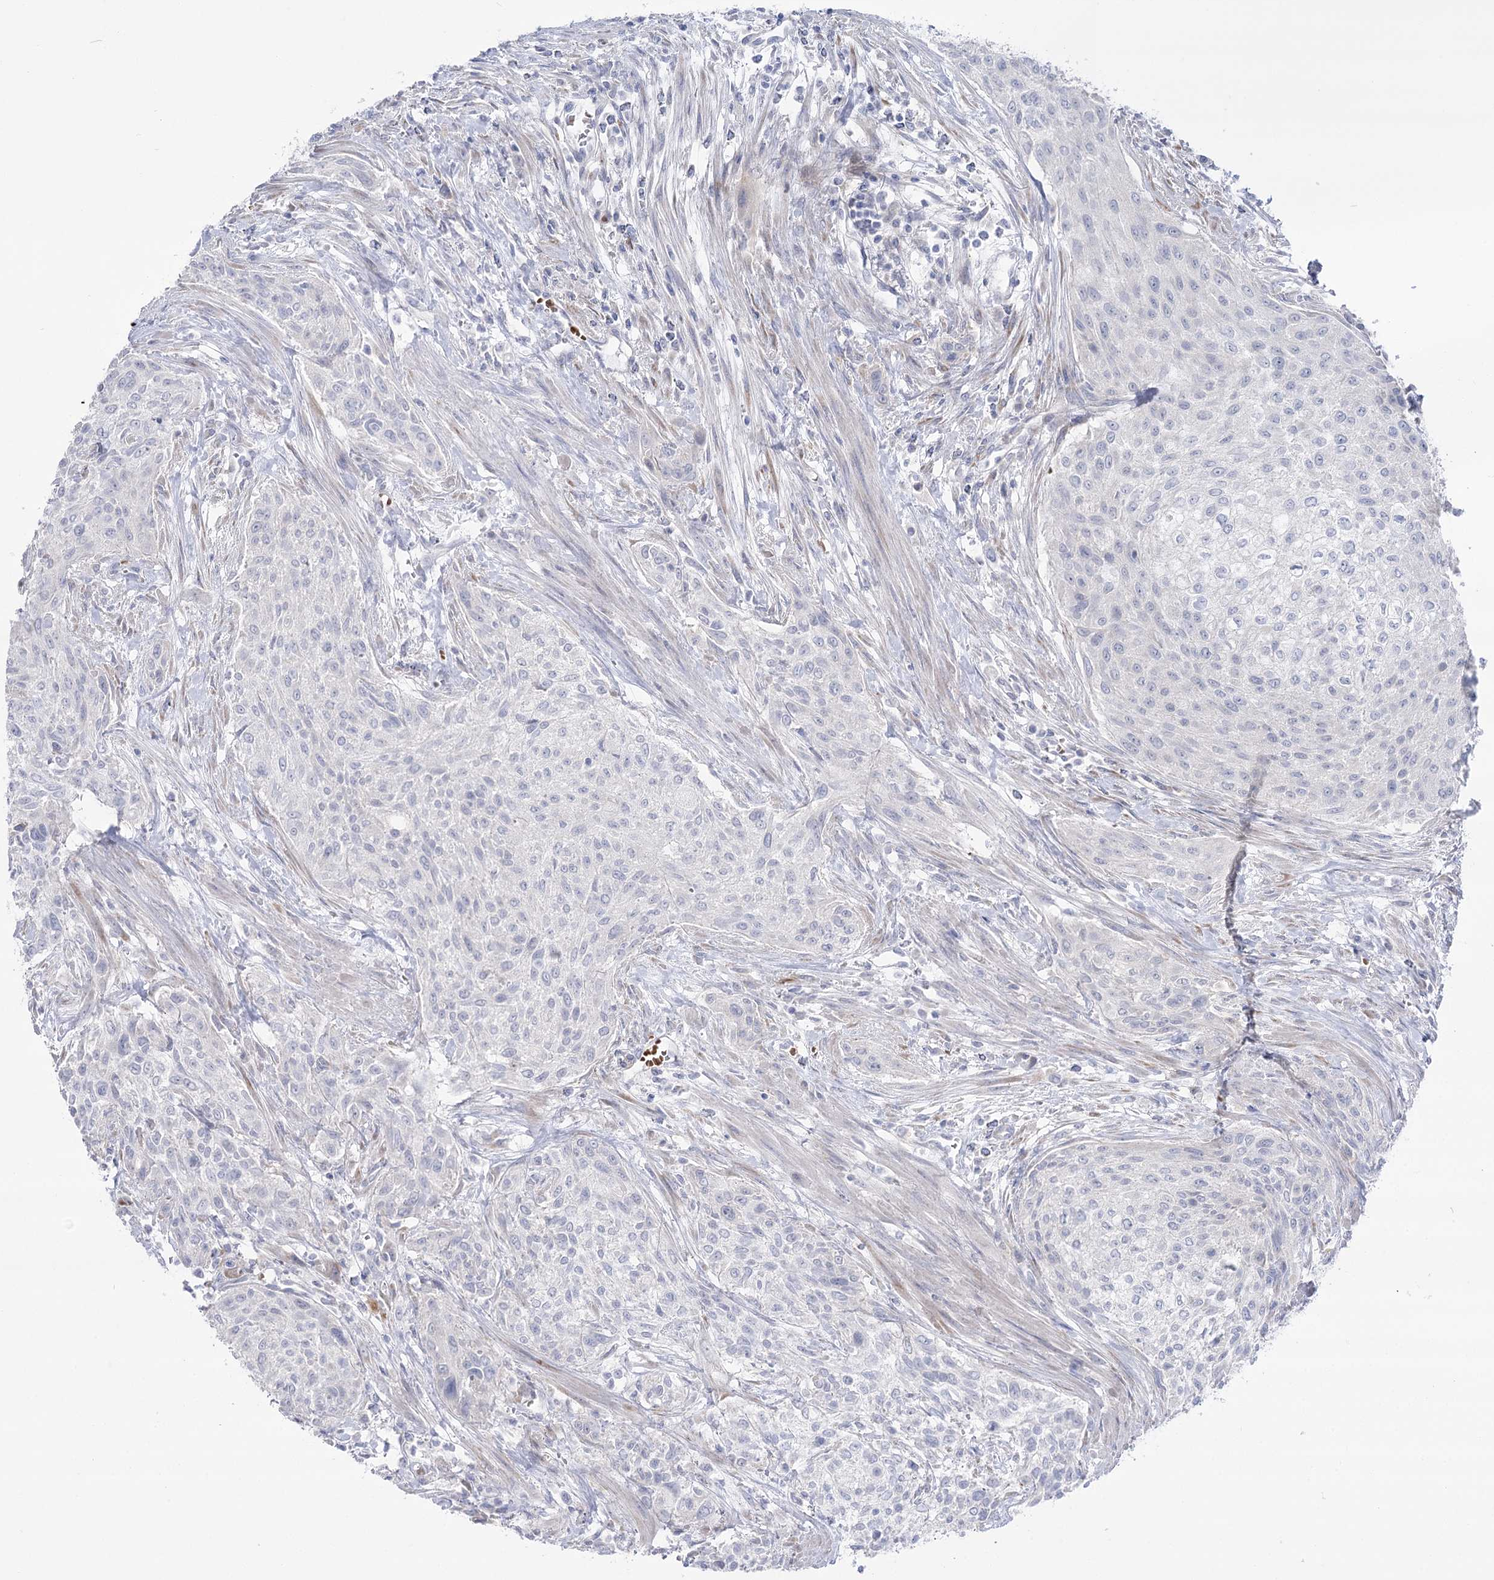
{"staining": {"intensity": "negative", "quantity": "none", "location": "none"}, "tissue": "urothelial cancer", "cell_type": "Tumor cells", "image_type": "cancer", "snomed": [{"axis": "morphology", "description": "Normal tissue, NOS"}, {"axis": "morphology", "description": "Urothelial carcinoma, NOS"}, {"axis": "topography", "description": "Urinary bladder"}, {"axis": "topography", "description": "Peripheral nerve tissue"}], "caption": "Photomicrograph shows no protein staining in tumor cells of transitional cell carcinoma tissue.", "gene": "SIAE", "patient": {"sex": "male", "age": 35}}